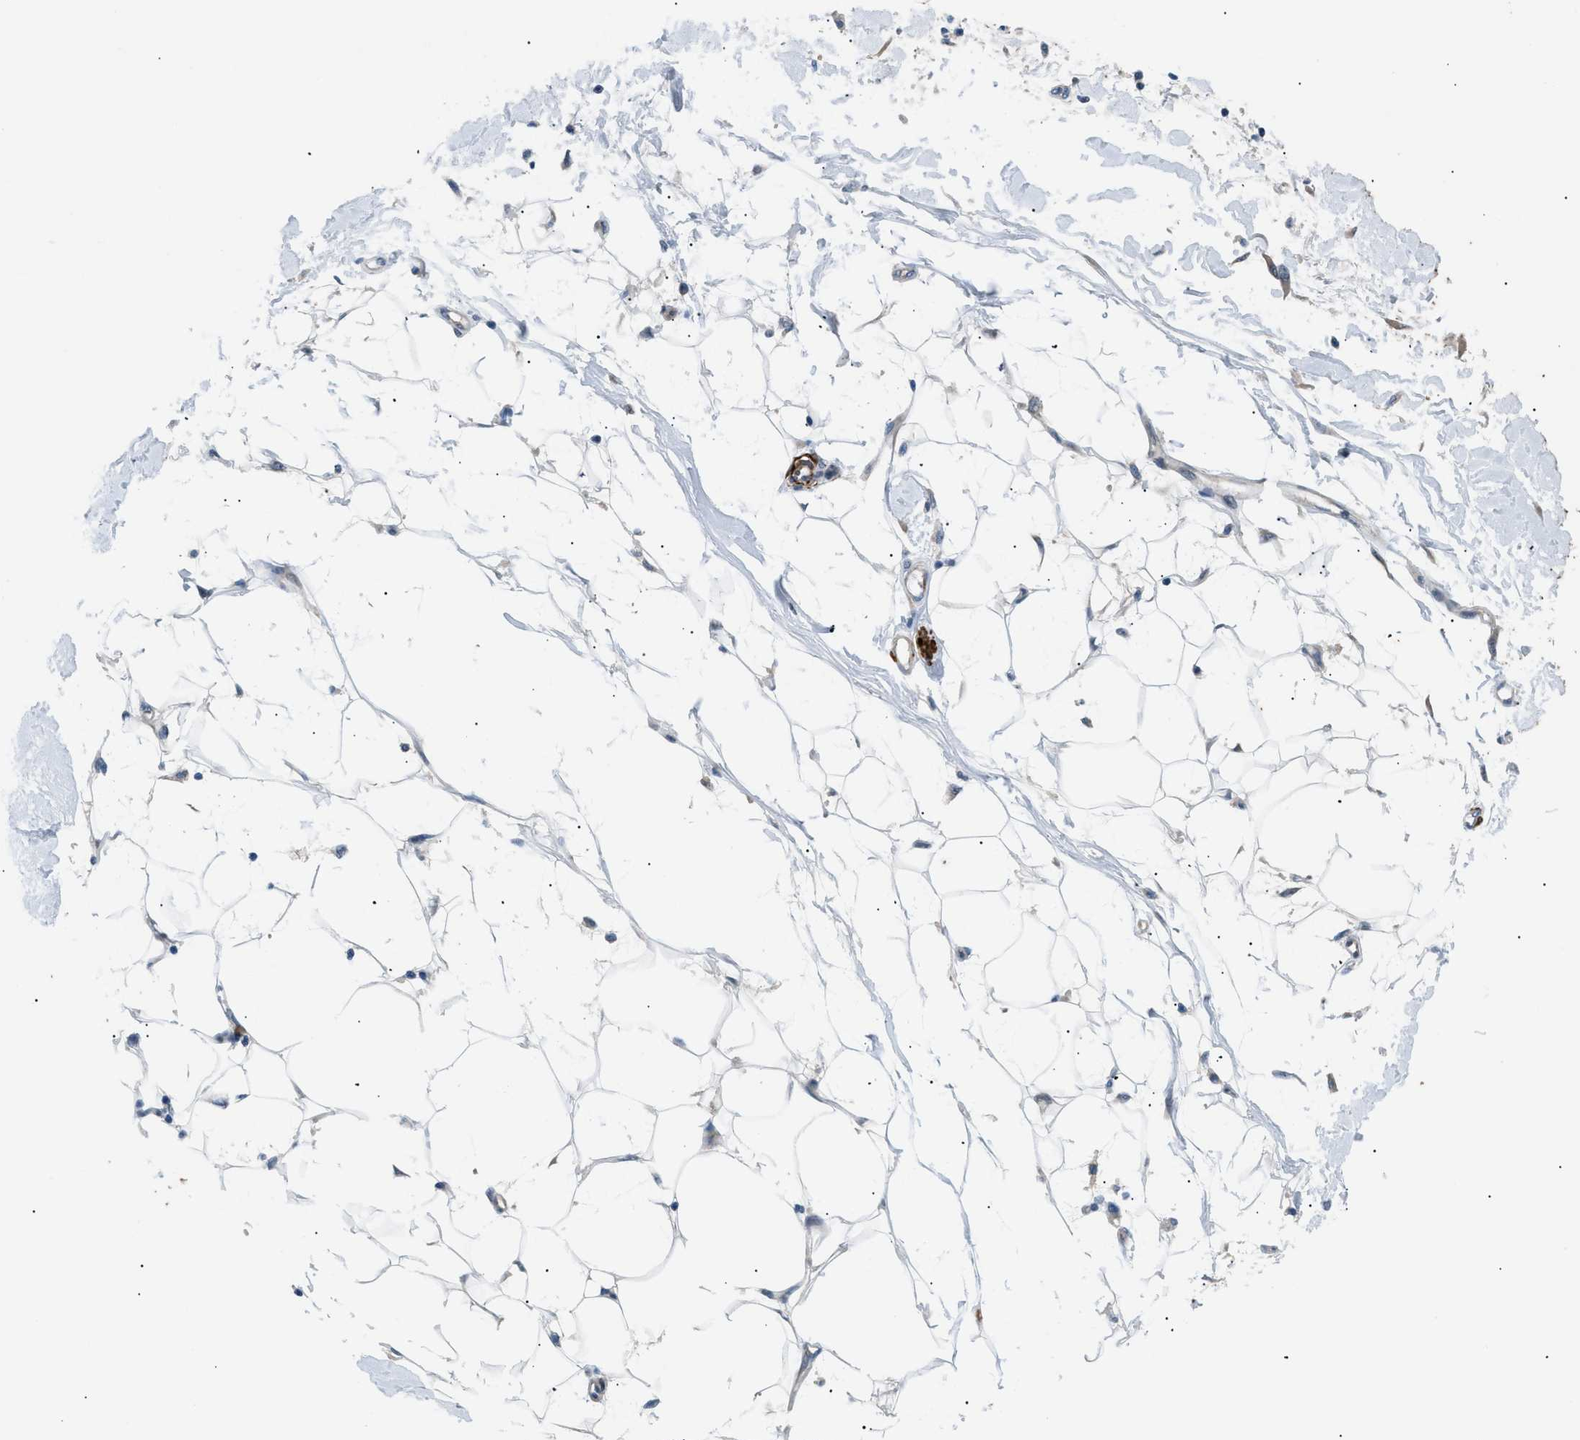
{"staining": {"intensity": "negative", "quantity": "none", "location": "none"}, "tissue": "adipose tissue", "cell_type": "Adipocytes", "image_type": "normal", "snomed": [{"axis": "morphology", "description": "Normal tissue, NOS"}, {"axis": "morphology", "description": "Squamous cell carcinoma, NOS"}, {"axis": "topography", "description": "Skin"}, {"axis": "topography", "description": "Peripheral nerve tissue"}], "caption": "Immunohistochemistry (IHC) image of unremarkable adipose tissue: human adipose tissue stained with DAB shows no significant protein positivity in adipocytes.", "gene": "ICA1", "patient": {"sex": "male", "age": 83}}